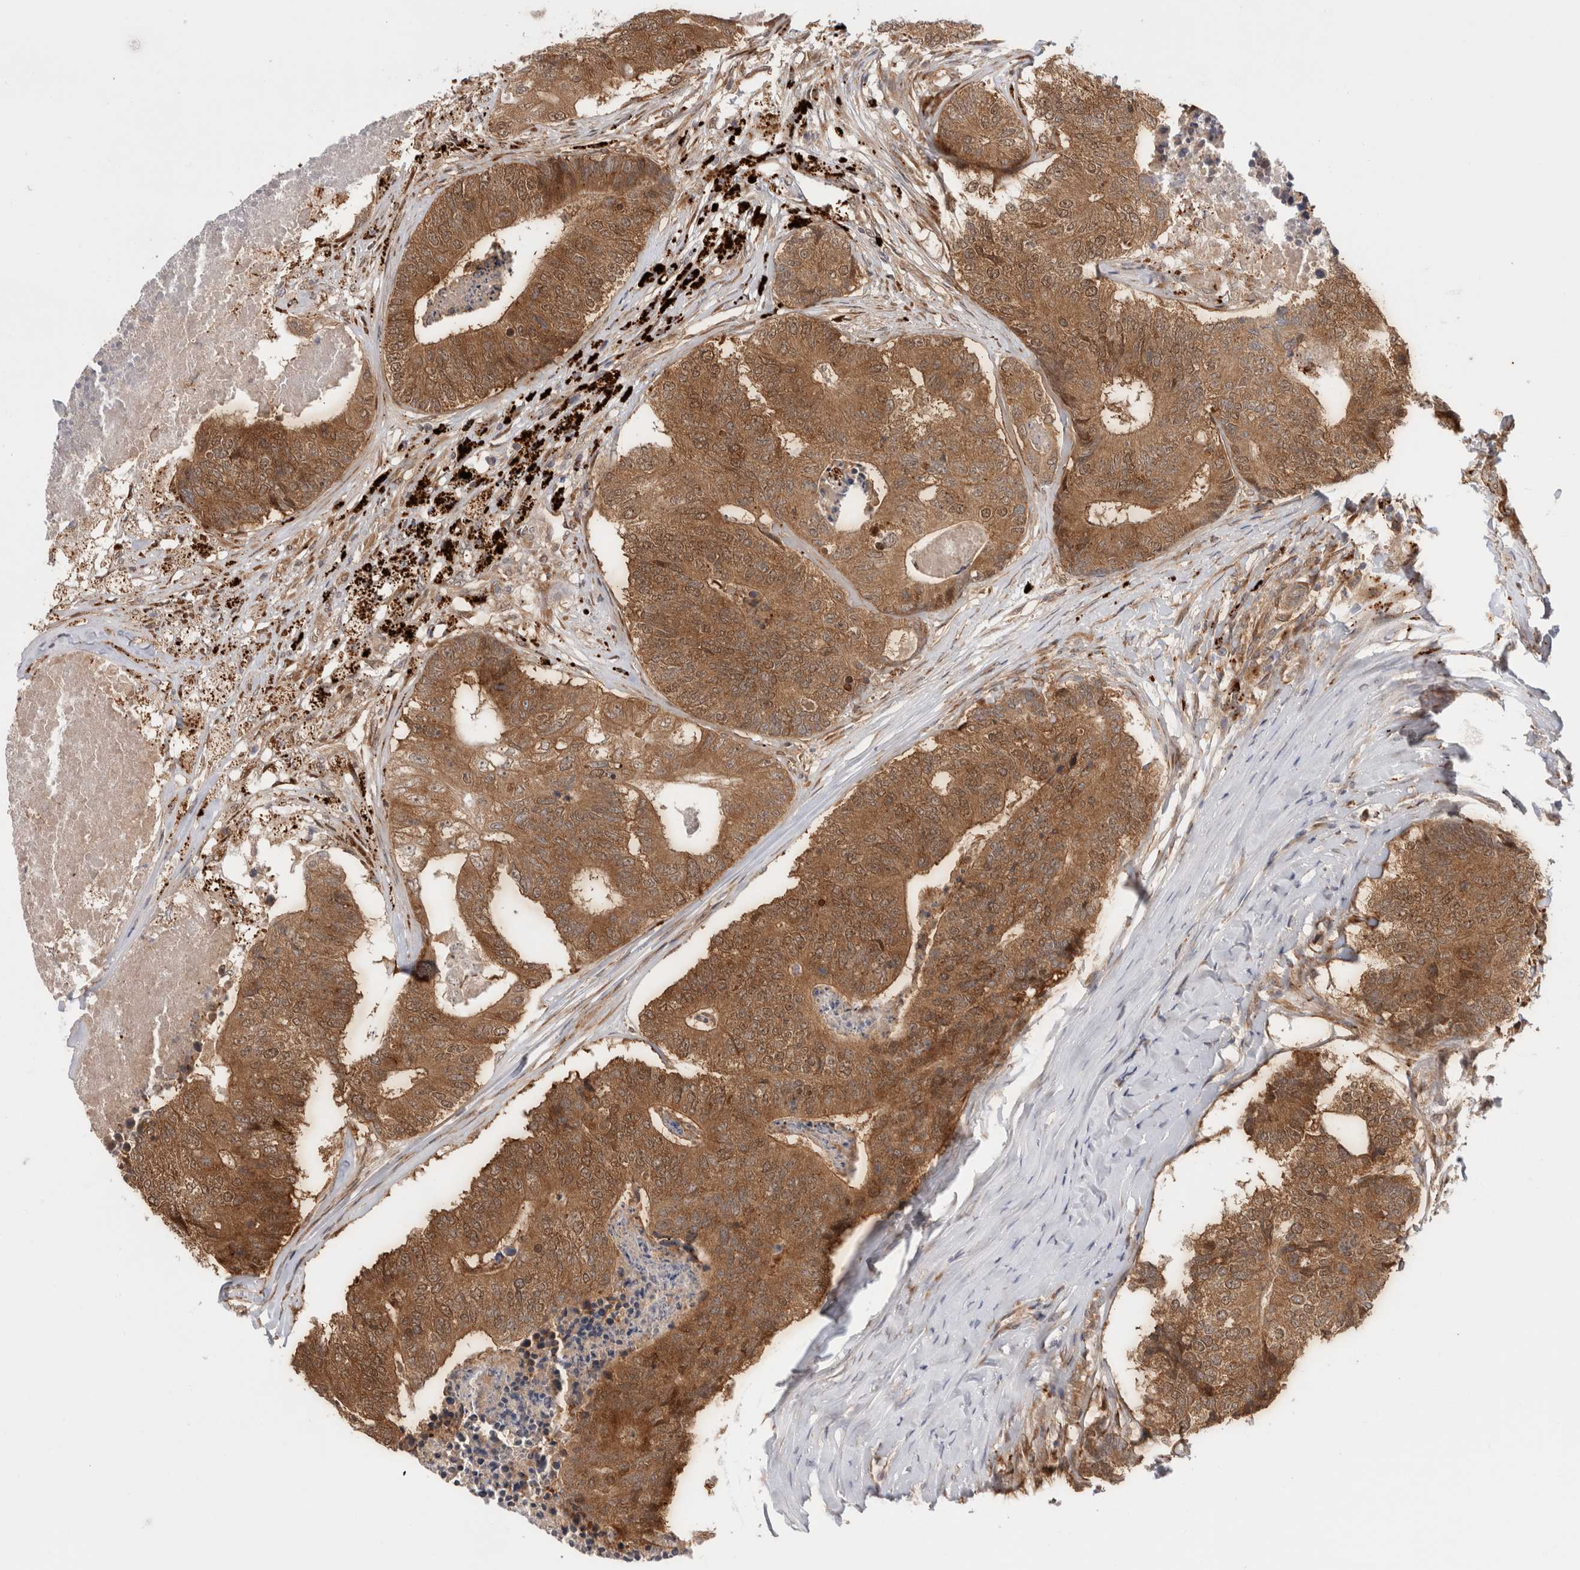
{"staining": {"intensity": "moderate", "quantity": ">75%", "location": "cytoplasmic/membranous"}, "tissue": "colorectal cancer", "cell_type": "Tumor cells", "image_type": "cancer", "snomed": [{"axis": "morphology", "description": "Adenocarcinoma, NOS"}, {"axis": "topography", "description": "Colon"}], "caption": "Immunohistochemistry of human colorectal cancer (adenocarcinoma) displays medium levels of moderate cytoplasmic/membranous positivity in about >75% of tumor cells. (DAB IHC, brown staining for protein, blue staining for nuclei).", "gene": "ACTL9", "patient": {"sex": "female", "age": 67}}